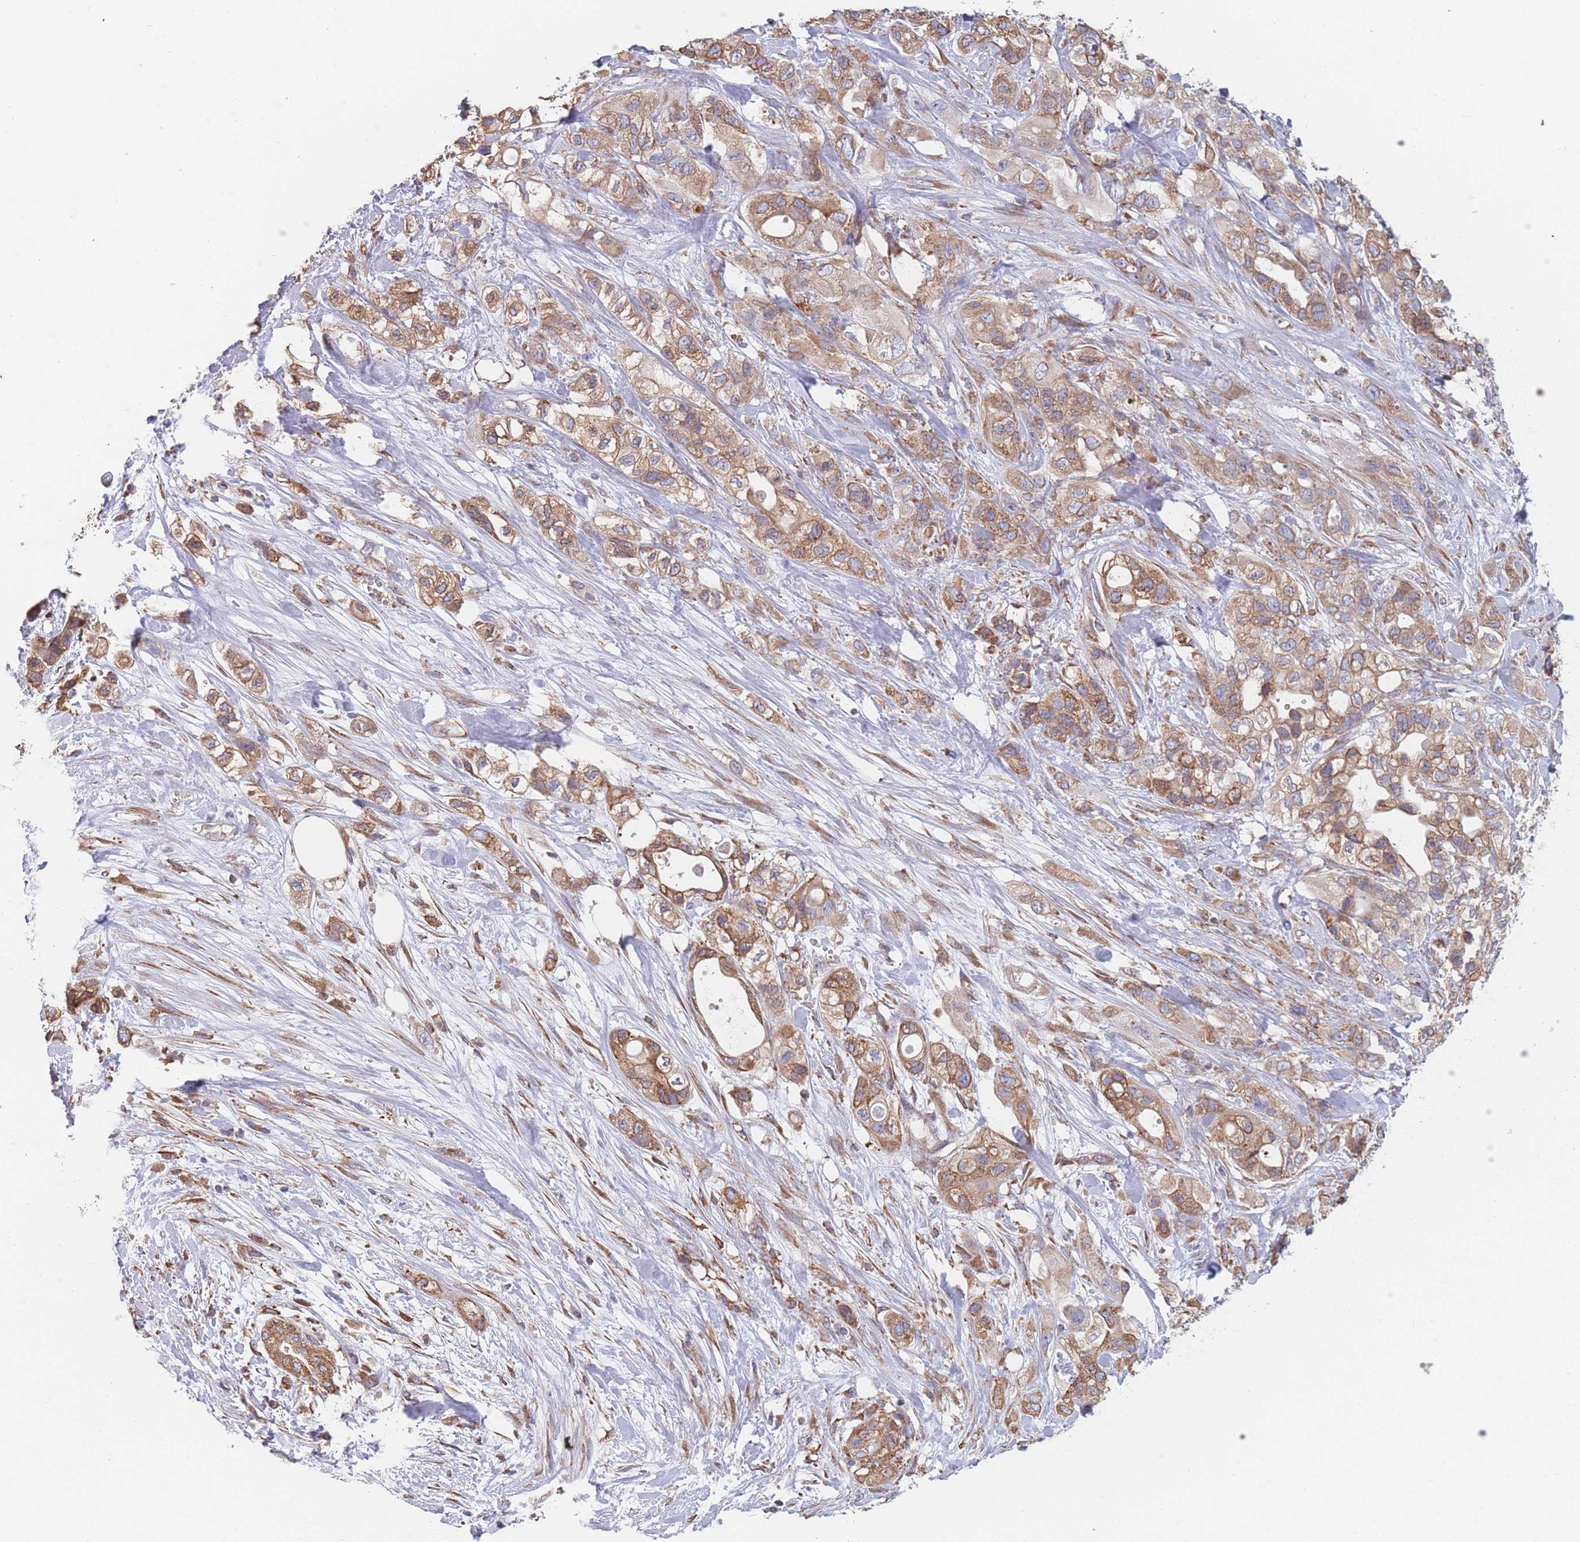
{"staining": {"intensity": "moderate", "quantity": ">75%", "location": "cytoplasmic/membranous"}, "tissue": "pancreatic cancer", "cell_type": "Tumor cells", "image_type": "cancer", "snomed": [{"axis": "morphology", "description": "Adenocarcinoma, NOS"}, {"axis": "topography", "description": "Pancreas"}], "caption": "Immunohistochemical staining of pancreatic adenocarcinoma shows medium levels of moderate cytoplasmic/membranous protein expression in about >75% of tumor cells. The protein is shown in brown color, while the nuclei are stained blue.", "gene": "OR7C2", "patient": {"sex": "male", "age": 44}}